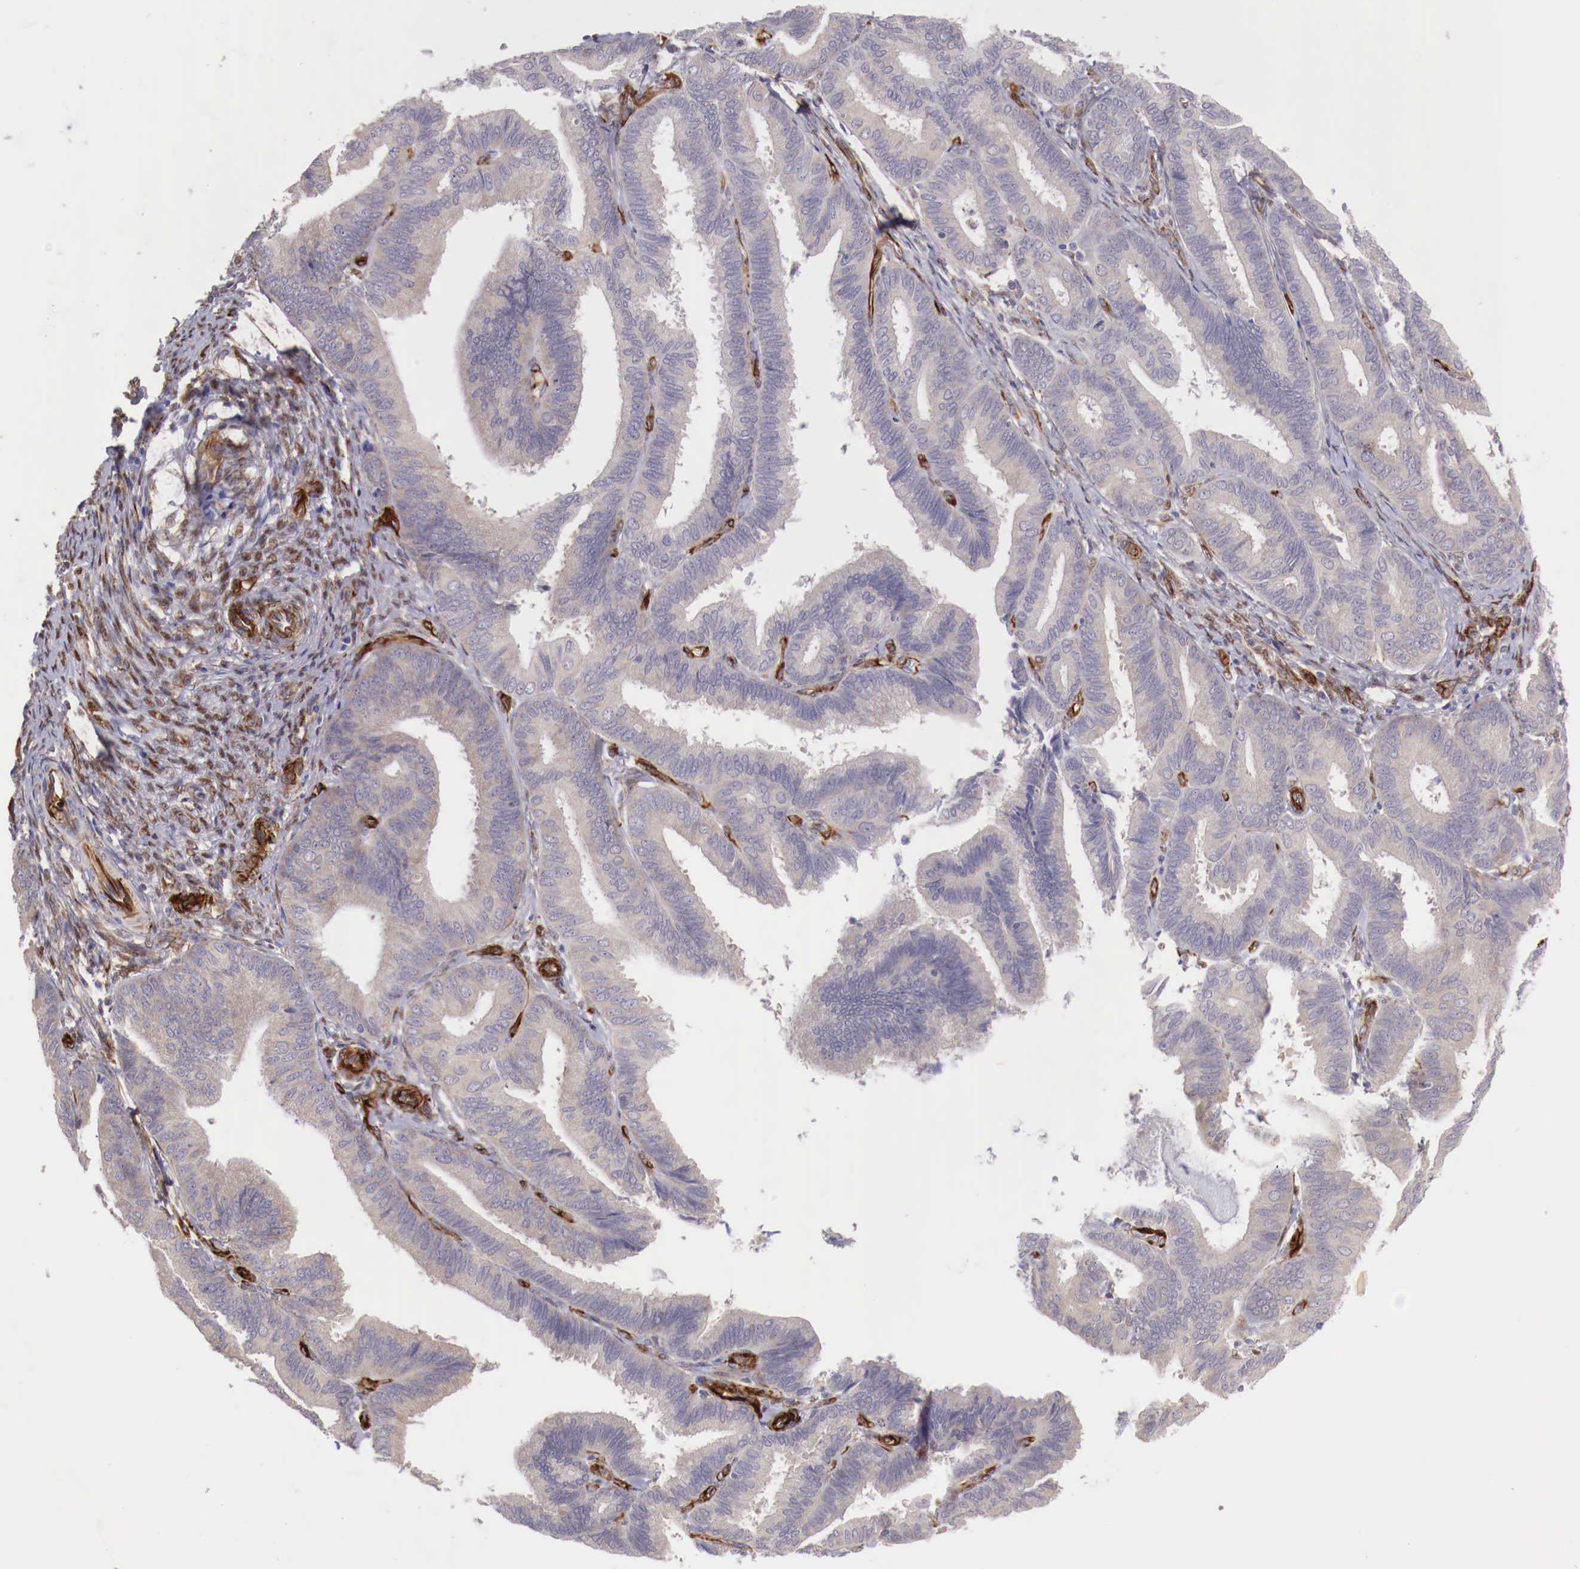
{"staining": {"intensity": "negative", "quantity": "none", "location": "none"}, "tissue": "endometrial cancer", "cell_type": "Tumor cells", "image_type": "cancer", "snomed": [{"axis": "morphology", "description": "Adenocarcinoma, NOS"}, {"axis": "topography", "description": "Endometrium"}], "caption": "Immunohistochemical staining of endometrial cancer (adenocarcinoma) reveals no significant positivity in tumor cells. The staining was performed using DAB (3,3'-diaminobenzidine) to visualize the protein expression in brown, while the nuclei were stained in blue with hematoxylin (Magnification: 20x).", "gene": "WT1", "patient": {"sex": "female", "age": 63}}